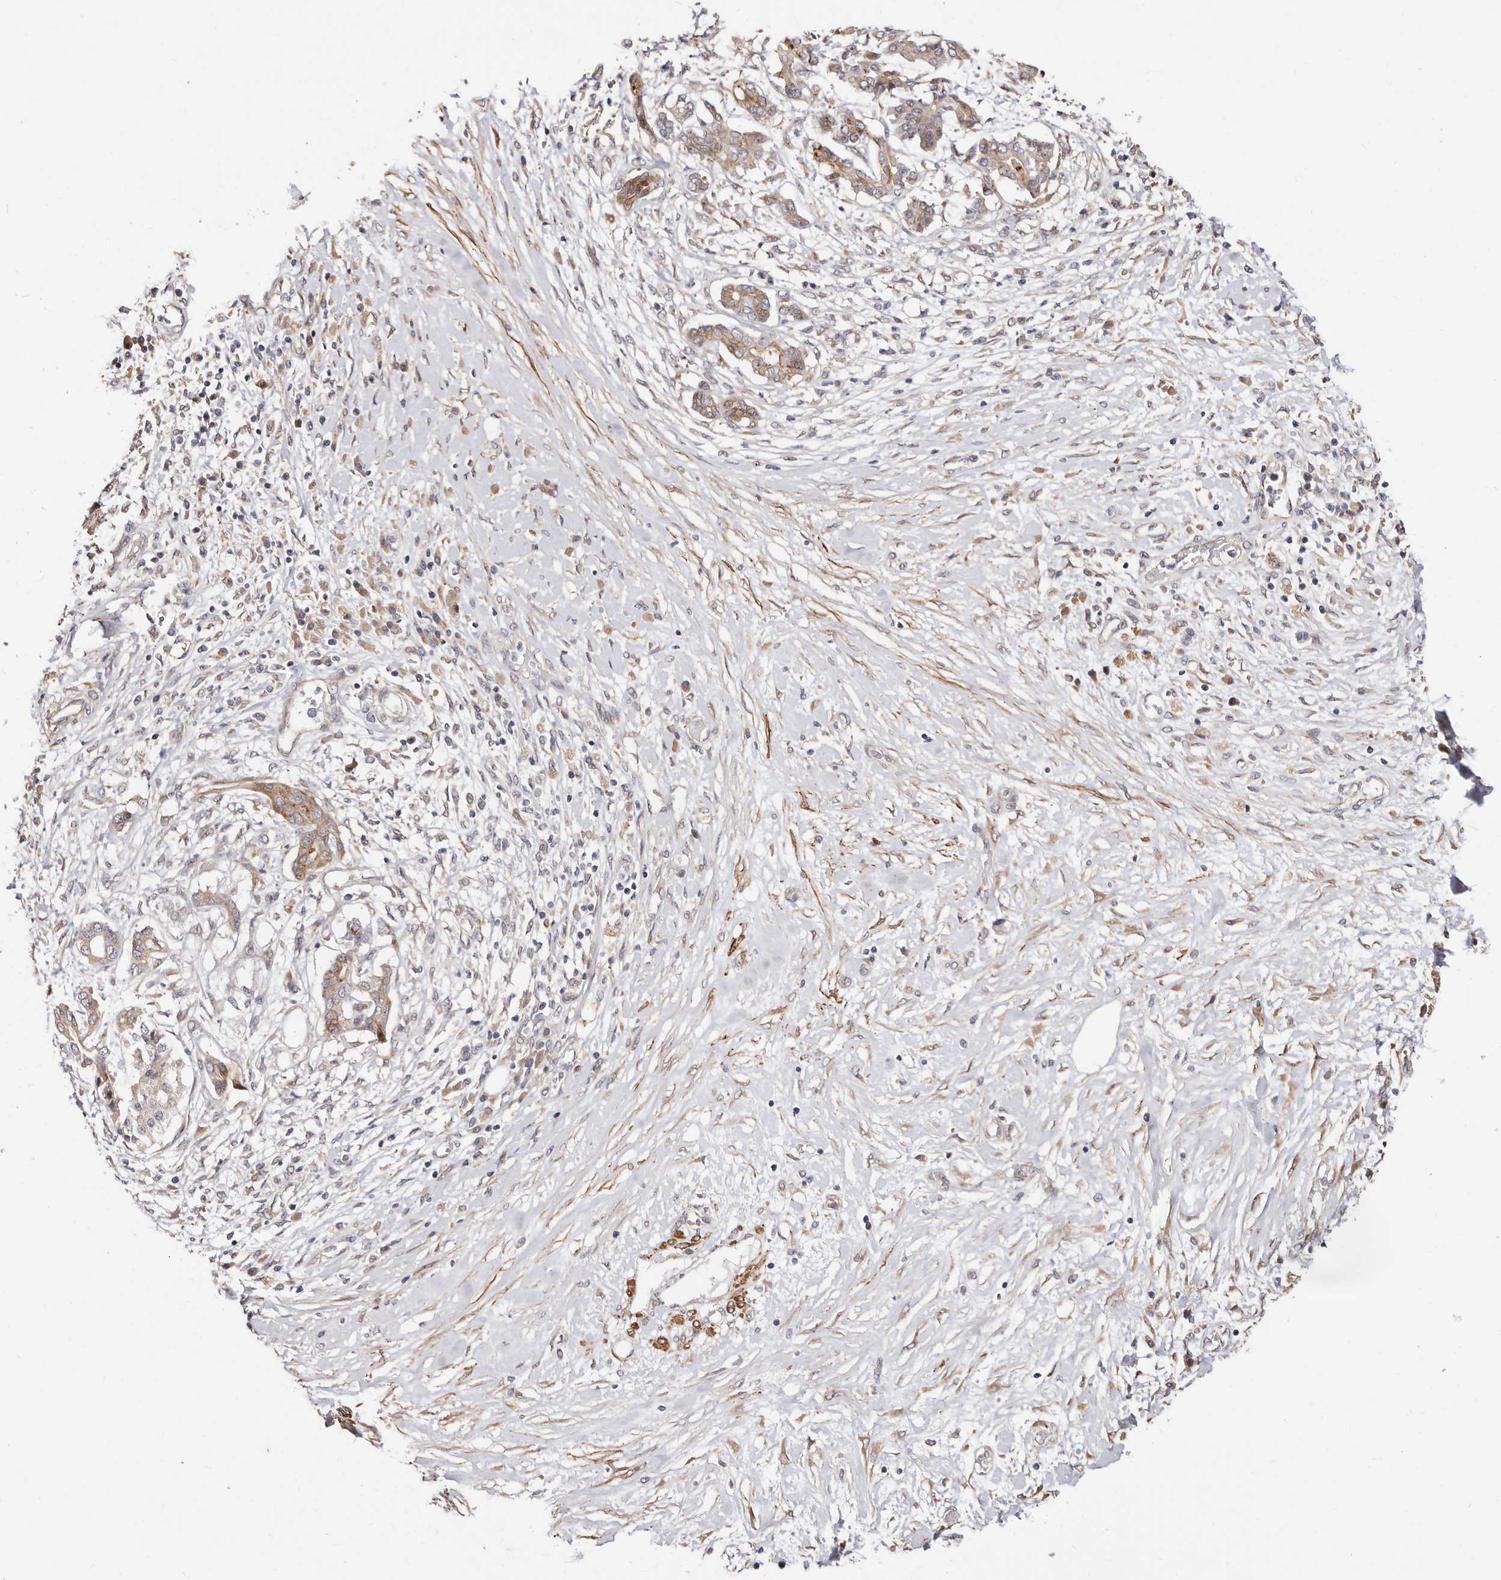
{"staining": {"intensity": "moderate", "quantity": ">75%", "location": "cytoplasmic/membranous"}, "tissue": "pancreatic cancer", "cell_type": "Tumor cells", "image_type": "cancer", "snomed": [{"axis": "morphology", "description": "Inflammation, NOS"}, {"axis": "morphology", "description": "Adenocarcinoma, NOS"}, {"axis": "topography", "description": "Pancreas"}], "caption": "Adenocarcinoma (pancreatic) stained with a protein marker shows moderate staining in tumor cells.", "gene": "TRIP13", "patient": {"sex": "female", "age": 56}}